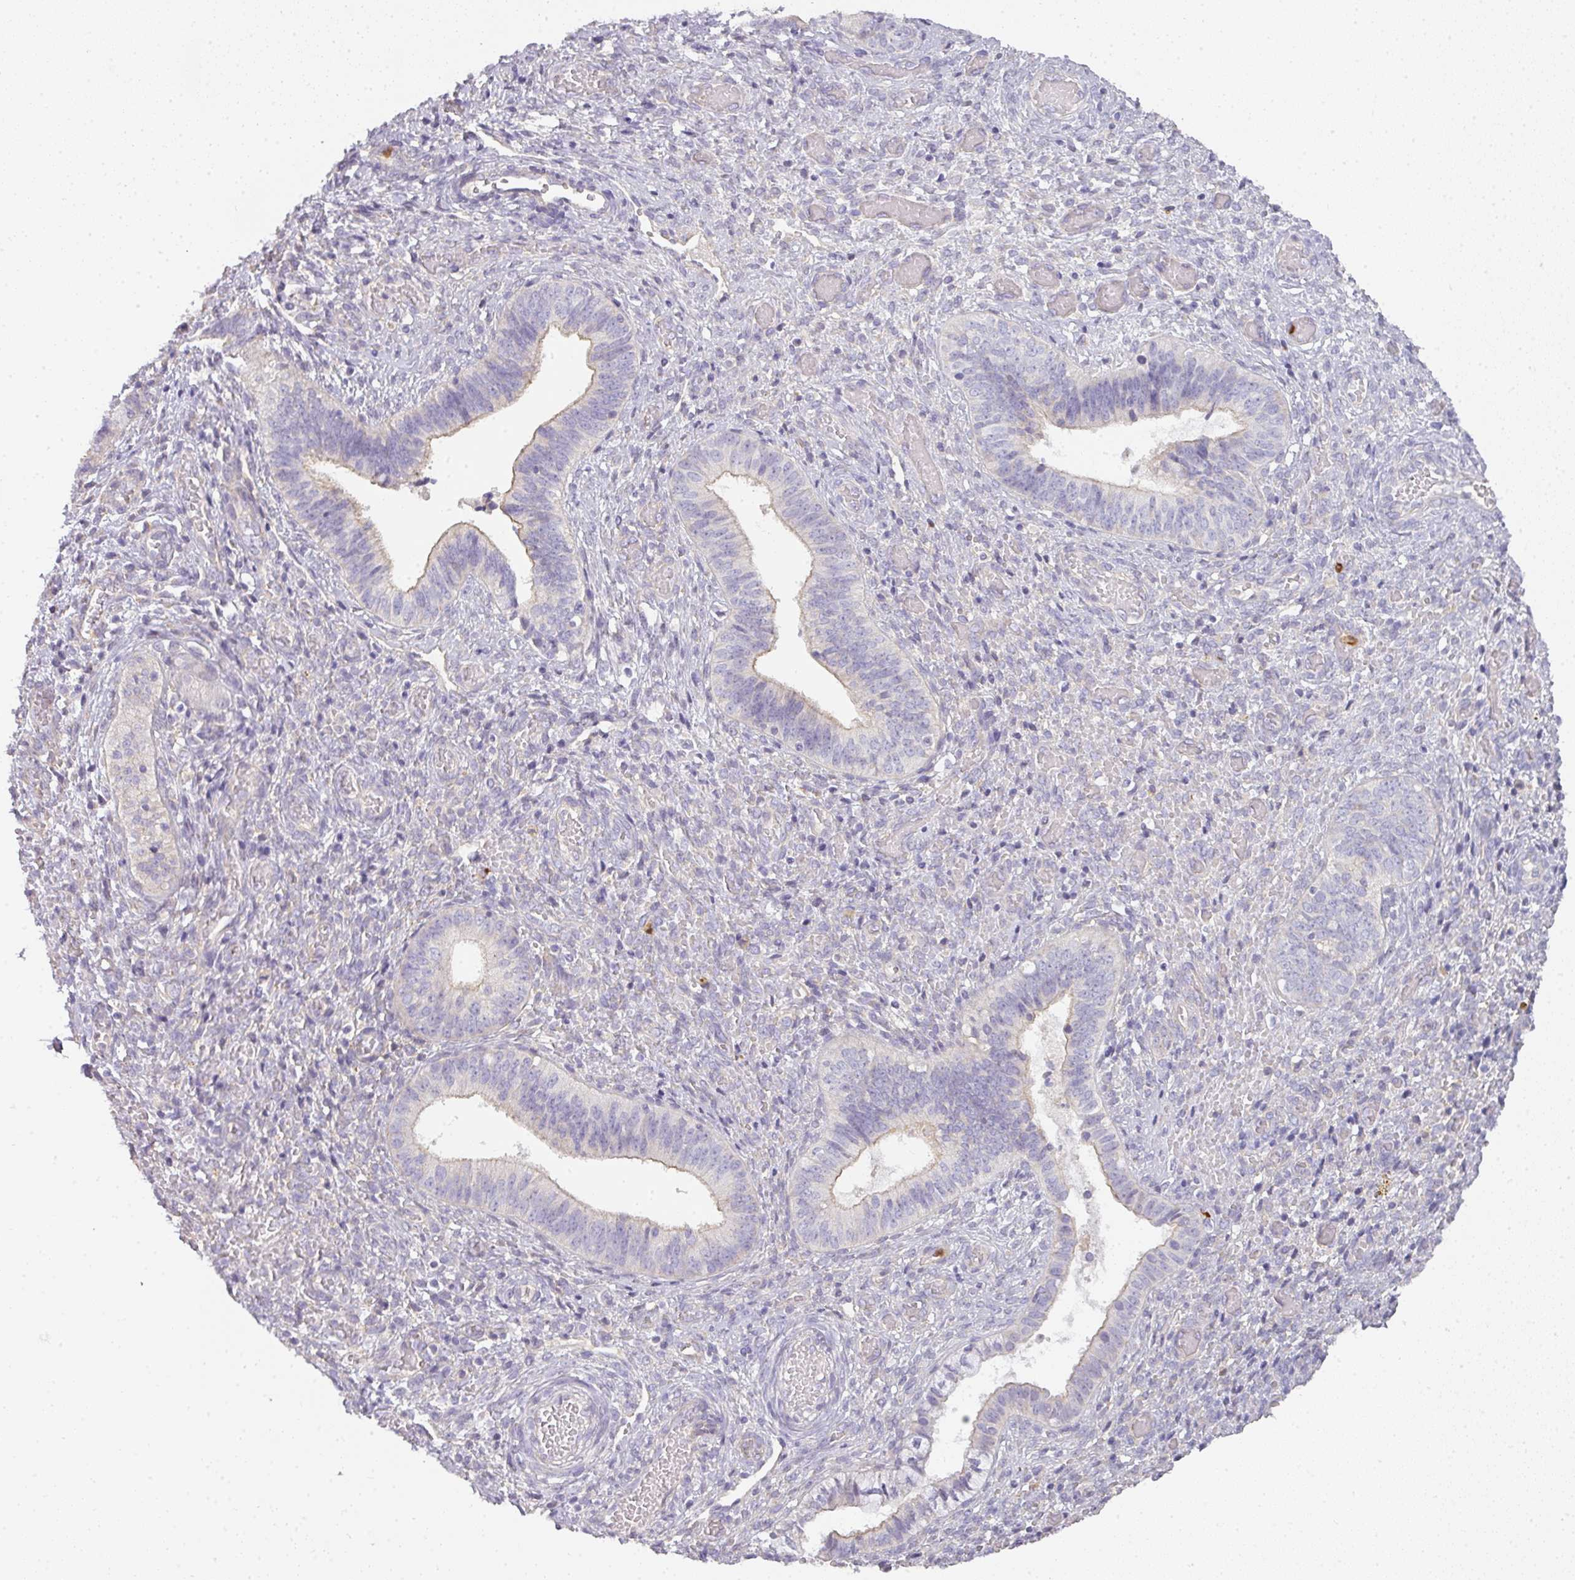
{"staining": {"intensity": "weak", "quantity": "<25%", "location": "cytoplasmic/membranous"}, "tissue": "cervical cancer", "cell_type": "Tumor cells", "image_type": "cancer", "snomed": [{"axis": "morphology", "description": "Squamous cell carcinoma, NOS"}, {"axis": "topography", "description": "Cervix"}], "caption": "Tumor cells show no significant expression in cervical cancer (squamous cell carcinoma).", "gene": "HHEX", "patient": {"sex": "female", "age": 59}}